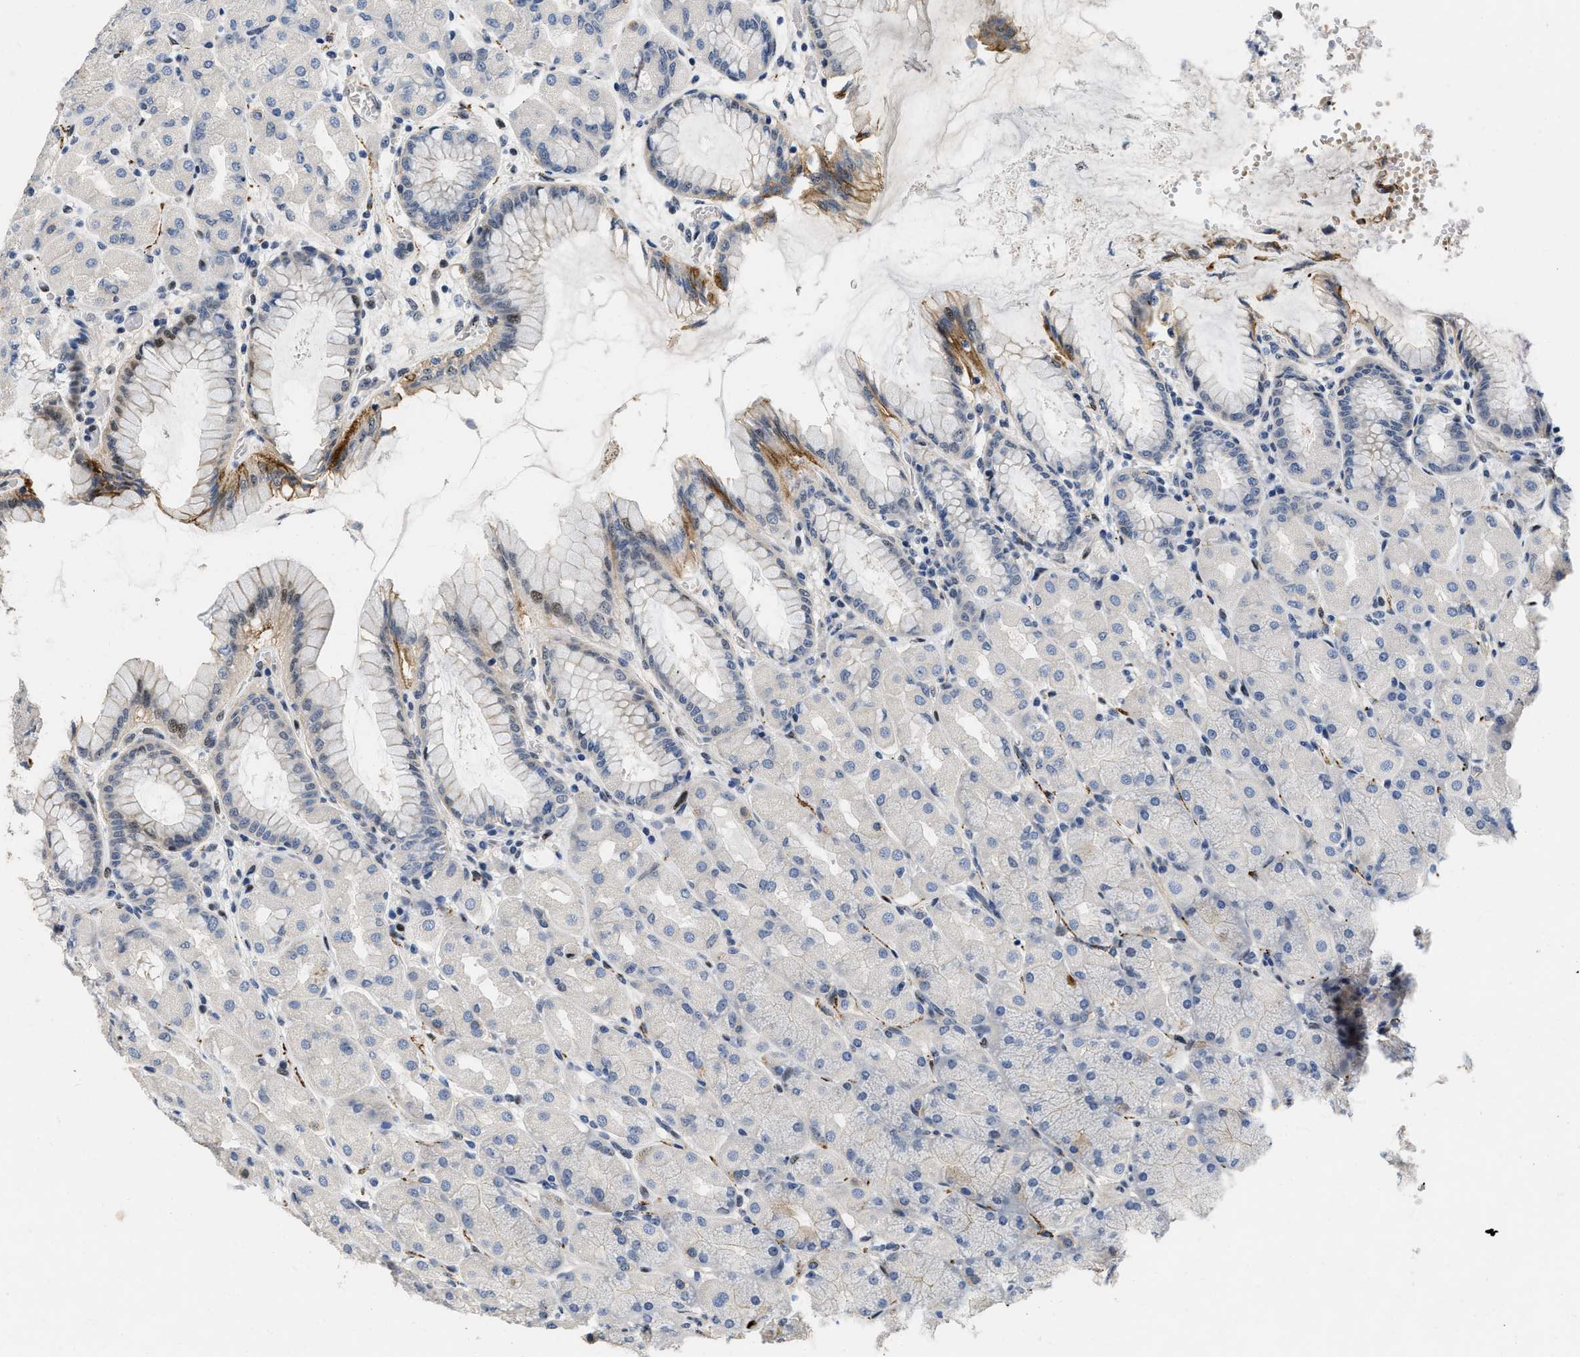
{"staining": {"intensity": "moderate", "quantity": "<25%", "location": "cytoplasmic/membranous"}, "tissue": "stomach", "cell_type": "Glandular cells", "image_type": "normal", "snomed": [{"axis": "morphology", "description": "Normal tissue, NOS"}, {"axis": "topography", "description": "Stomach, upper"}], "caption": "Stomach stained with IHC exhibits moderate cytoplasmic/membranous positivity in about <25% of glandular cells. (IHC, brightfield microscopy, high magnification).", "gene": "VIP", "patient": {"sex": "female", "age": 56}}